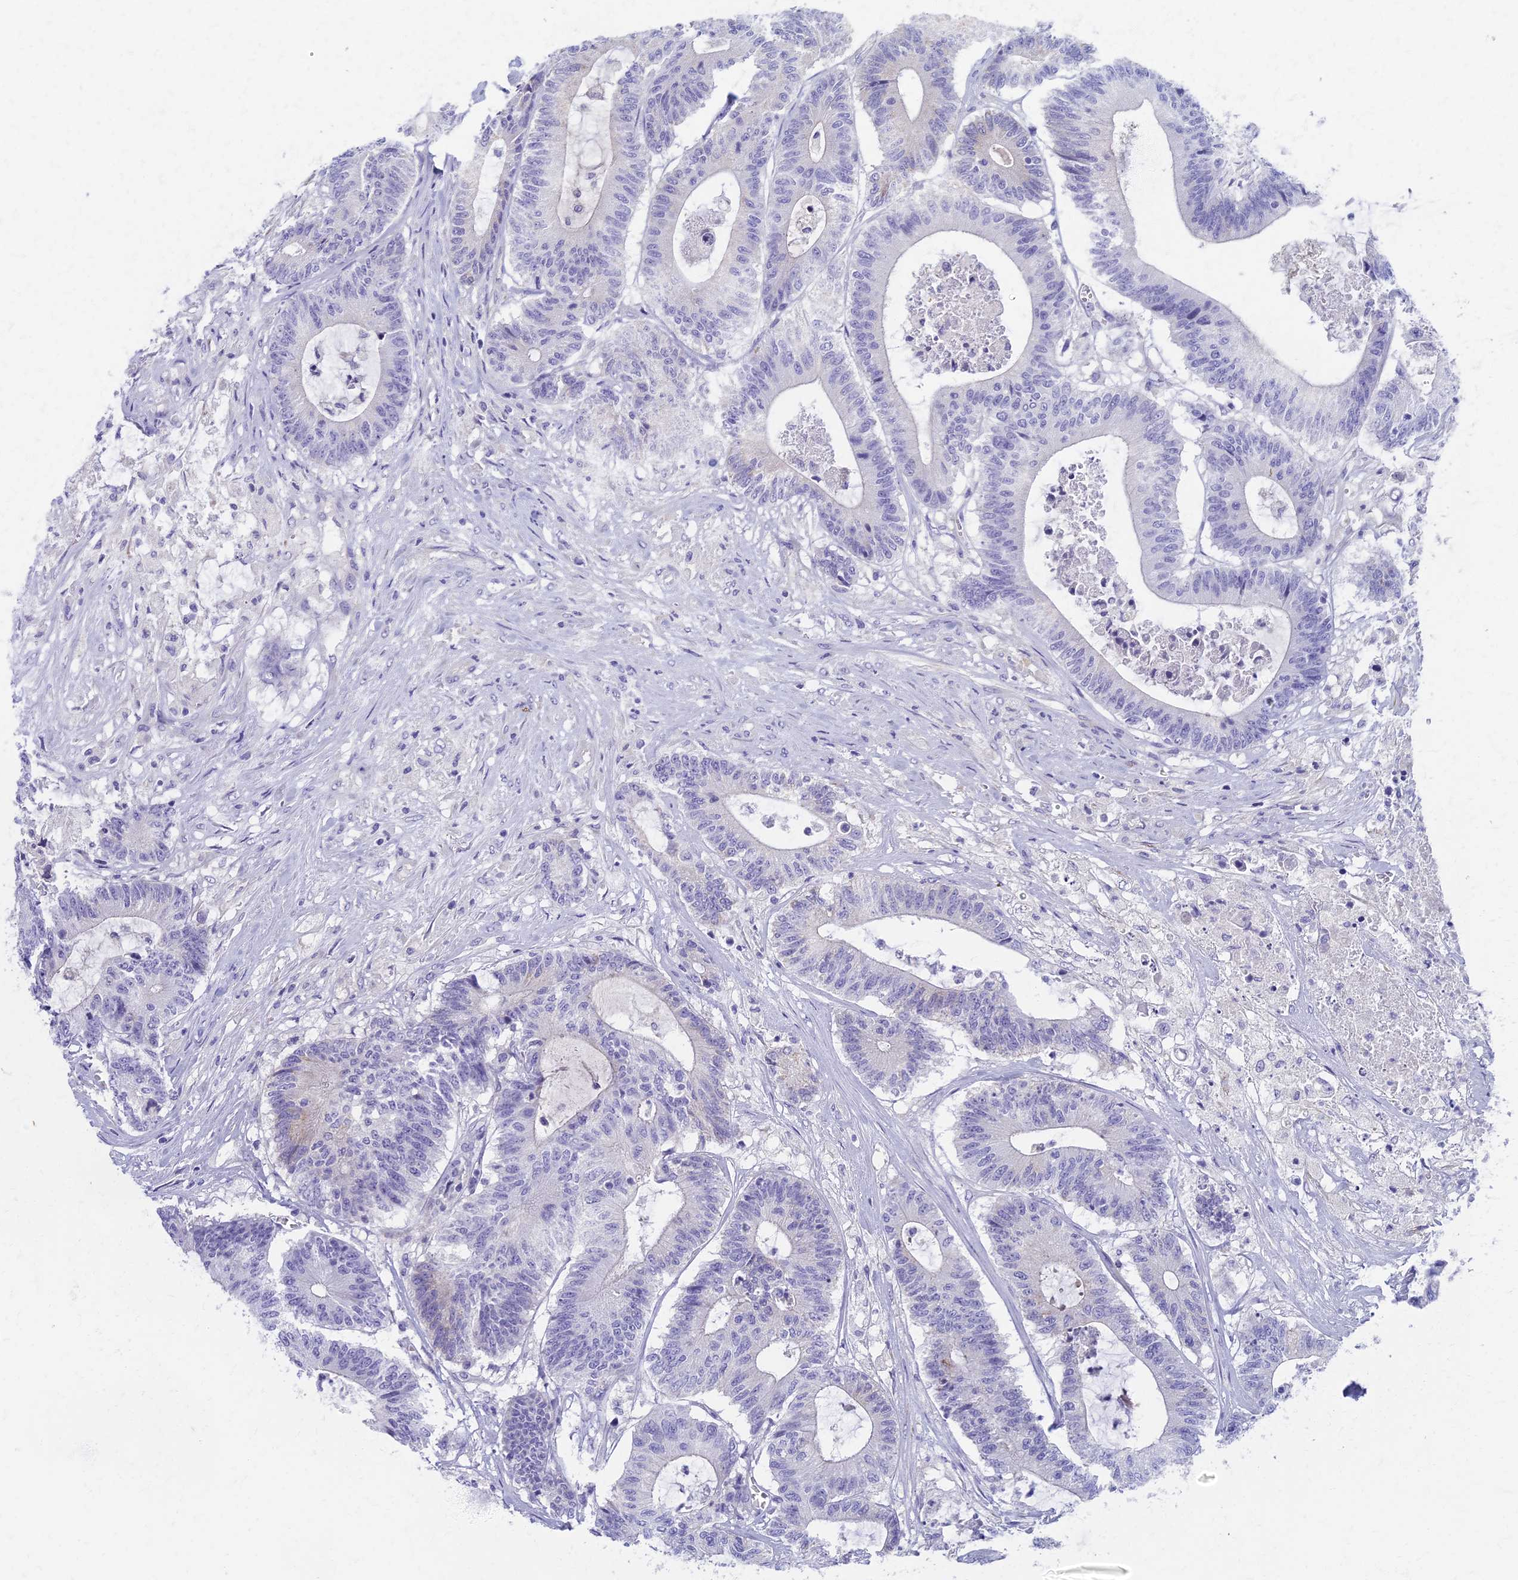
{"staining": {"intensity": "negative", "quantity": "none", "location": "none"}, "tissue": "colorectal cancer", "cell_type": "Tumor cells", "image_type": "cancer", "snomed": [{"axis": "morphology", "description": "Adenocarcinoma, NOS"}, {"axis": "topography", "description": "Colon"}], "caption": "Immunohistochemistry photomicrograph of neoplastic tissue: human adenocarcinoma (colorectal) stained with DAB (3,3'-diaminobenzidine) exhibits no significant protein expression in tumor cells. The staining was performed using DAB (3,3'-diaminobenzidine) to visualize the protein expression in brown, while the nuclei were stained in blue with hematoxylin (Magnification: 20x).", "gene": "AP4E1", "patient": {"sex": "female", "age": 84}}